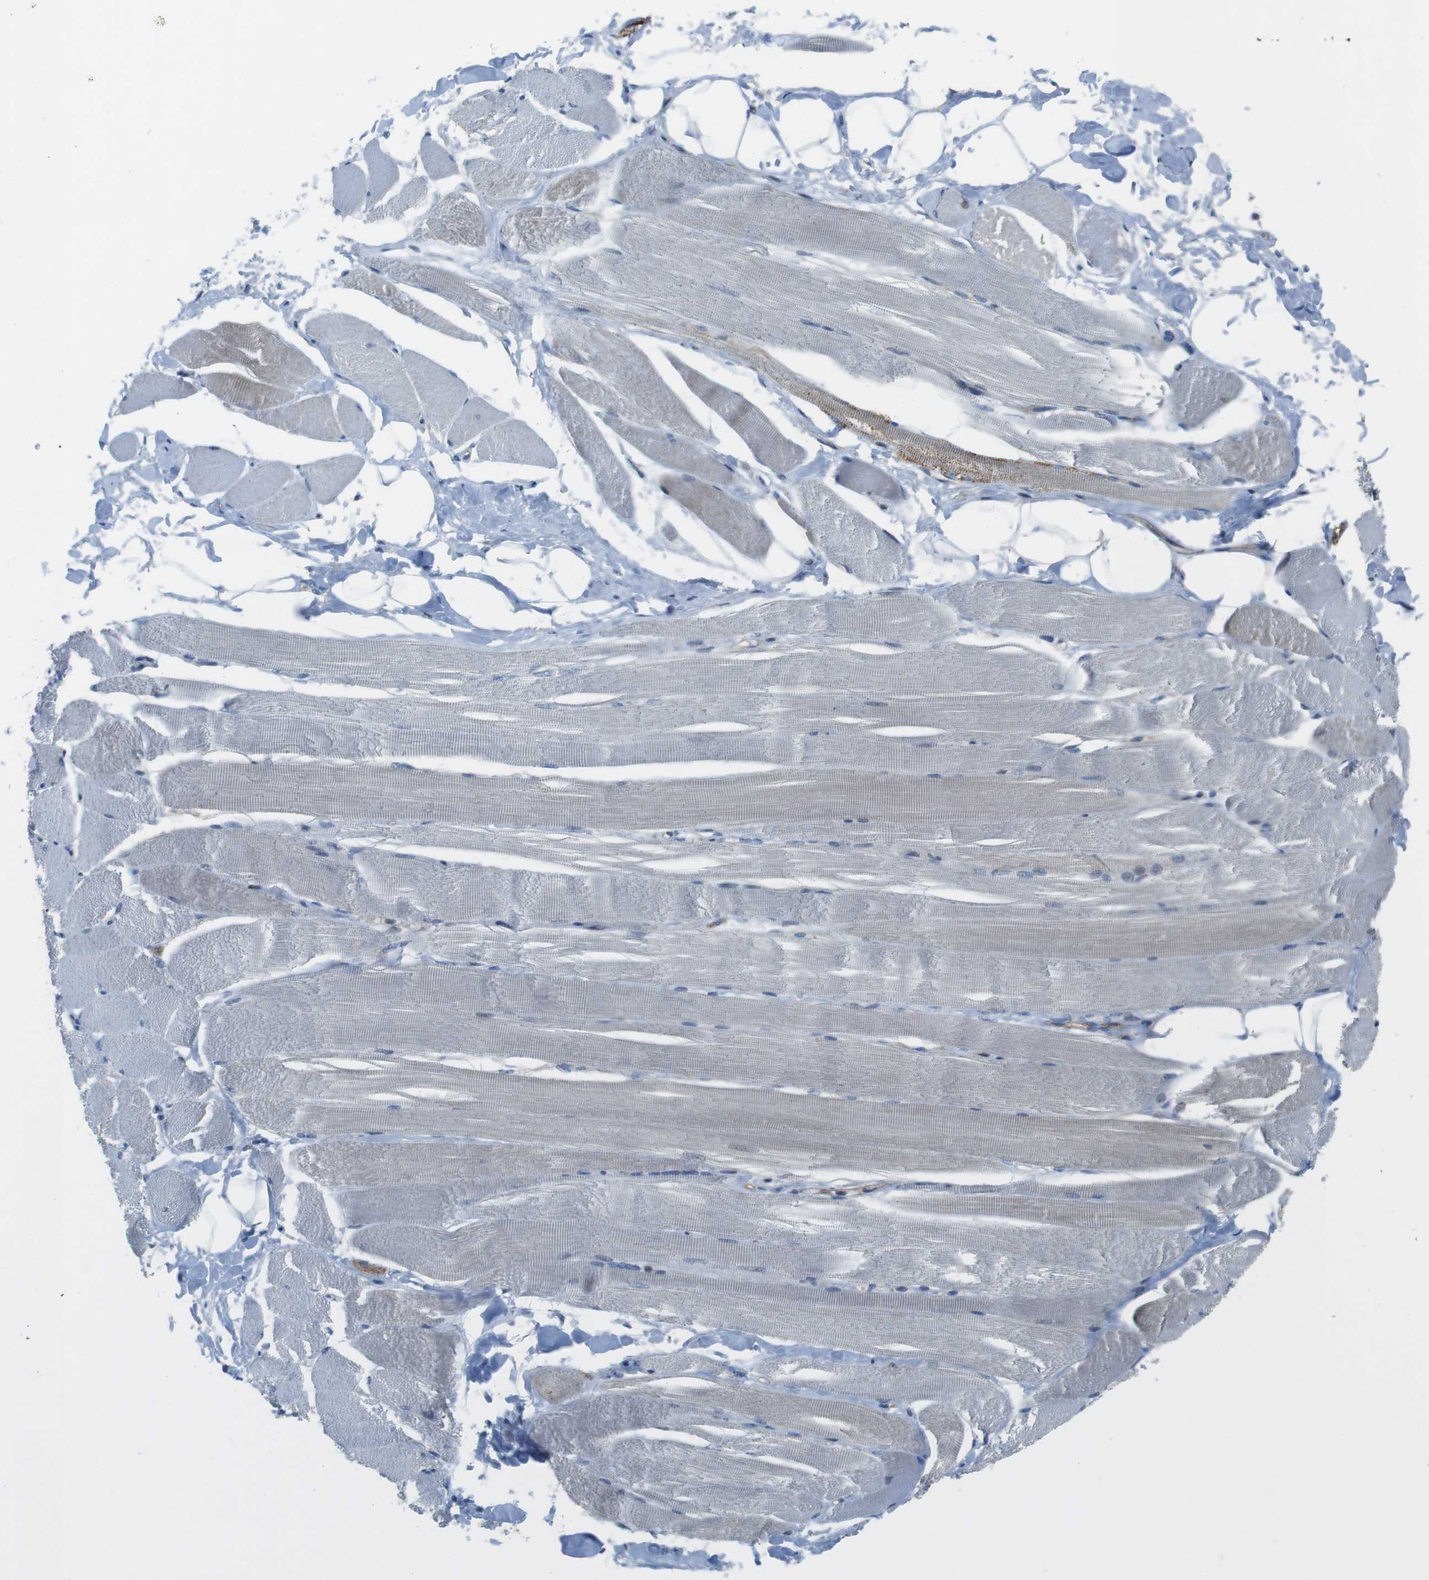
{"staining": {"intensity": "weak", "quantity": "<25%", "location": "cytoplasmic/membranous"}, "tissue": "skeletal muscle", "cell_type": "Myocytes", "image_type": "normal", "snomed": [{"axis": "morphology", "description": "Normal tissue, NOS"}, {"axis": "topography", "description": "Skeletal muscle"}, {"axis": "topography", "description": "Peripheral nerve tissue"}], "caption": "This histopathology image is of unremarkable skeletal muscle stained with IHC to label a protein in brown with the nuclei are counter-stained blue. There is no expression in myocytes.", "gene": "FAM174B", "patient": {"sex": "female", "age": 84}}